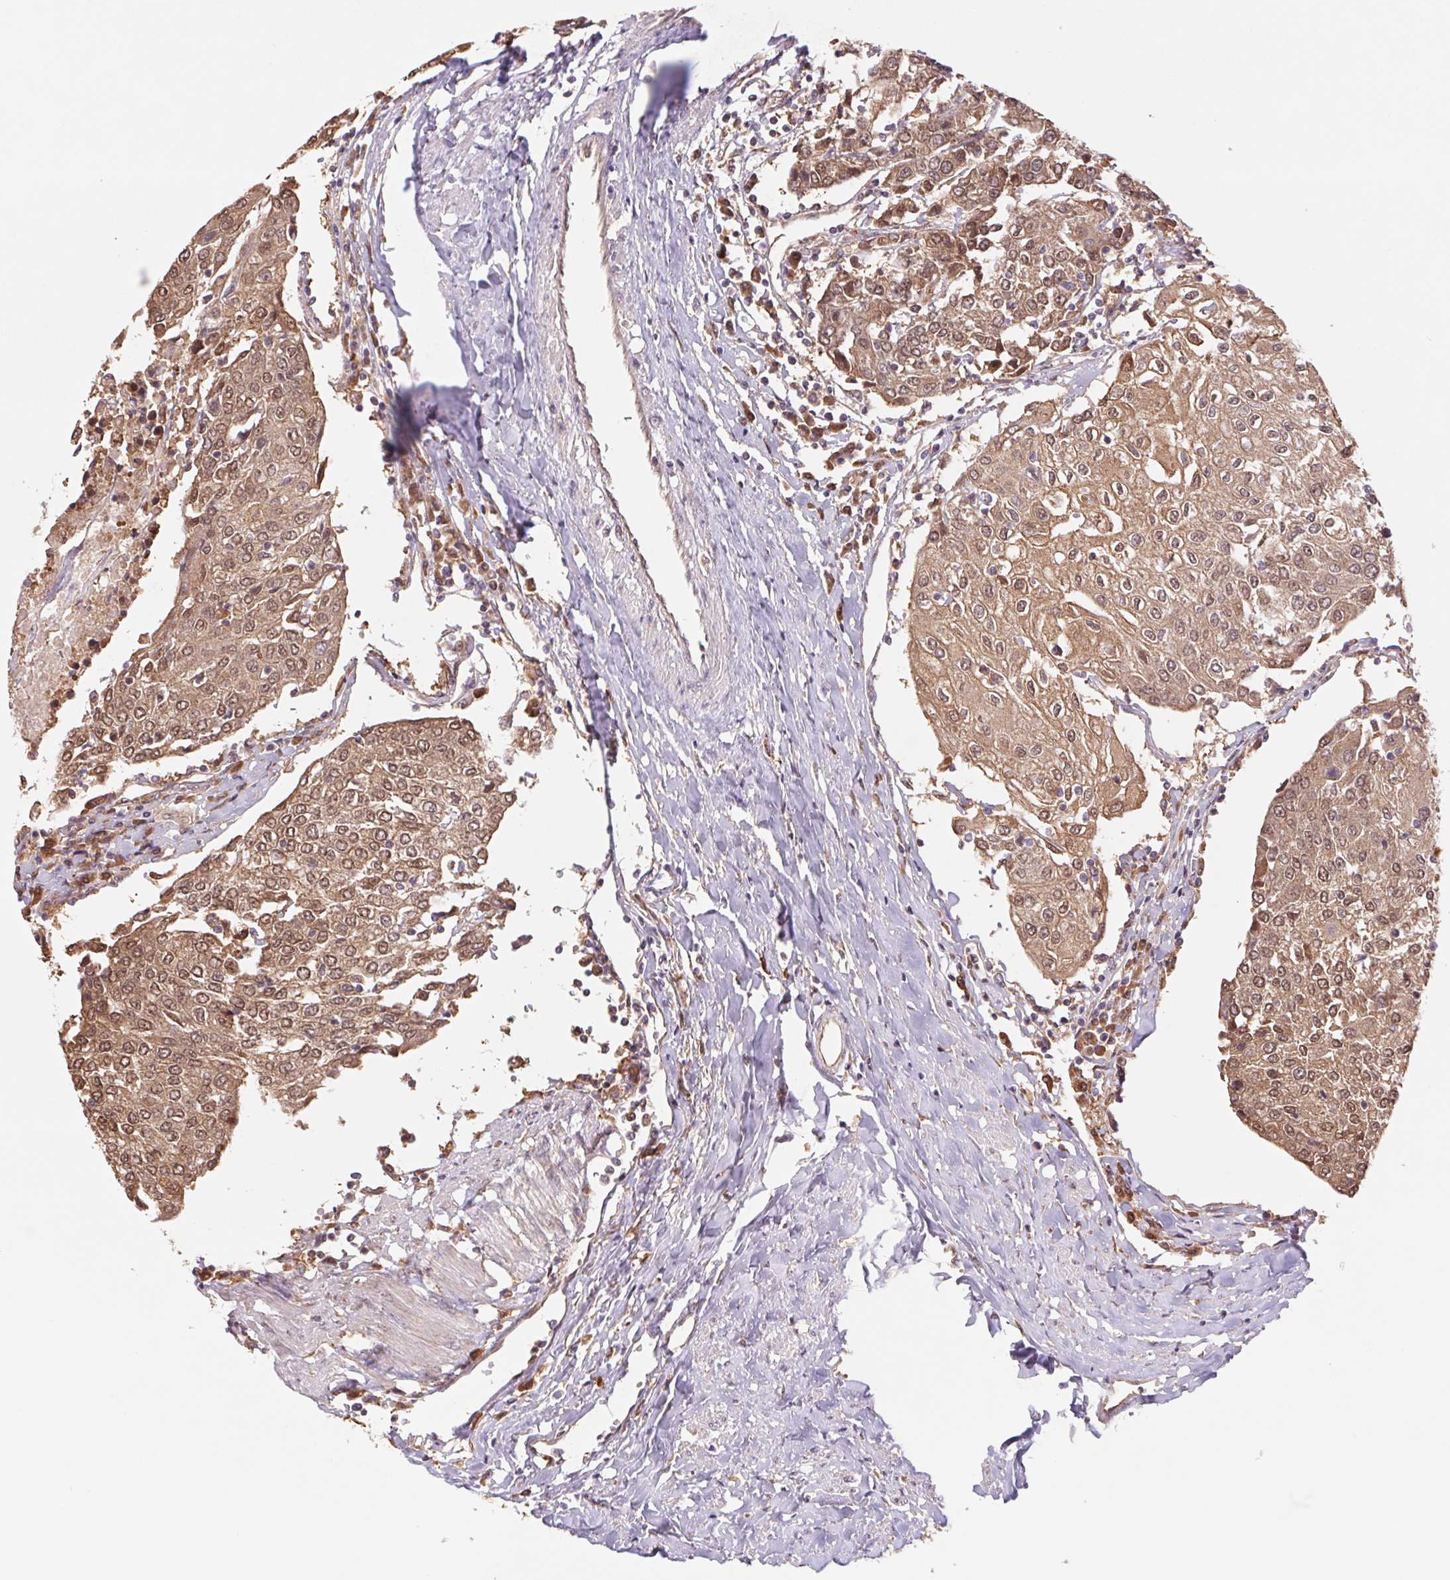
{"staining": {"intensity": "moderate", "quantity": ">75%", "location": "cytoplasmic/membranous,nuclear"}, "tissue": "urothelial cancer", "cell_type": "Tumor cells", "image_type": "cancer", "snomed": [{"axis": "morphology", "description": "Urothelial carcinoma, High grade"}, {"axis": "topography", "description": "Urinary bladder"}], "caption": "An image showing moderate cytoplasmic/membranous and nuclear positivity in approximately >75% of tumor cells in urothelial cancer, as visualized by brown immunohistochemical staining.", "gene": "RRM1", "patient": {"sex": "female", "age": 85}}